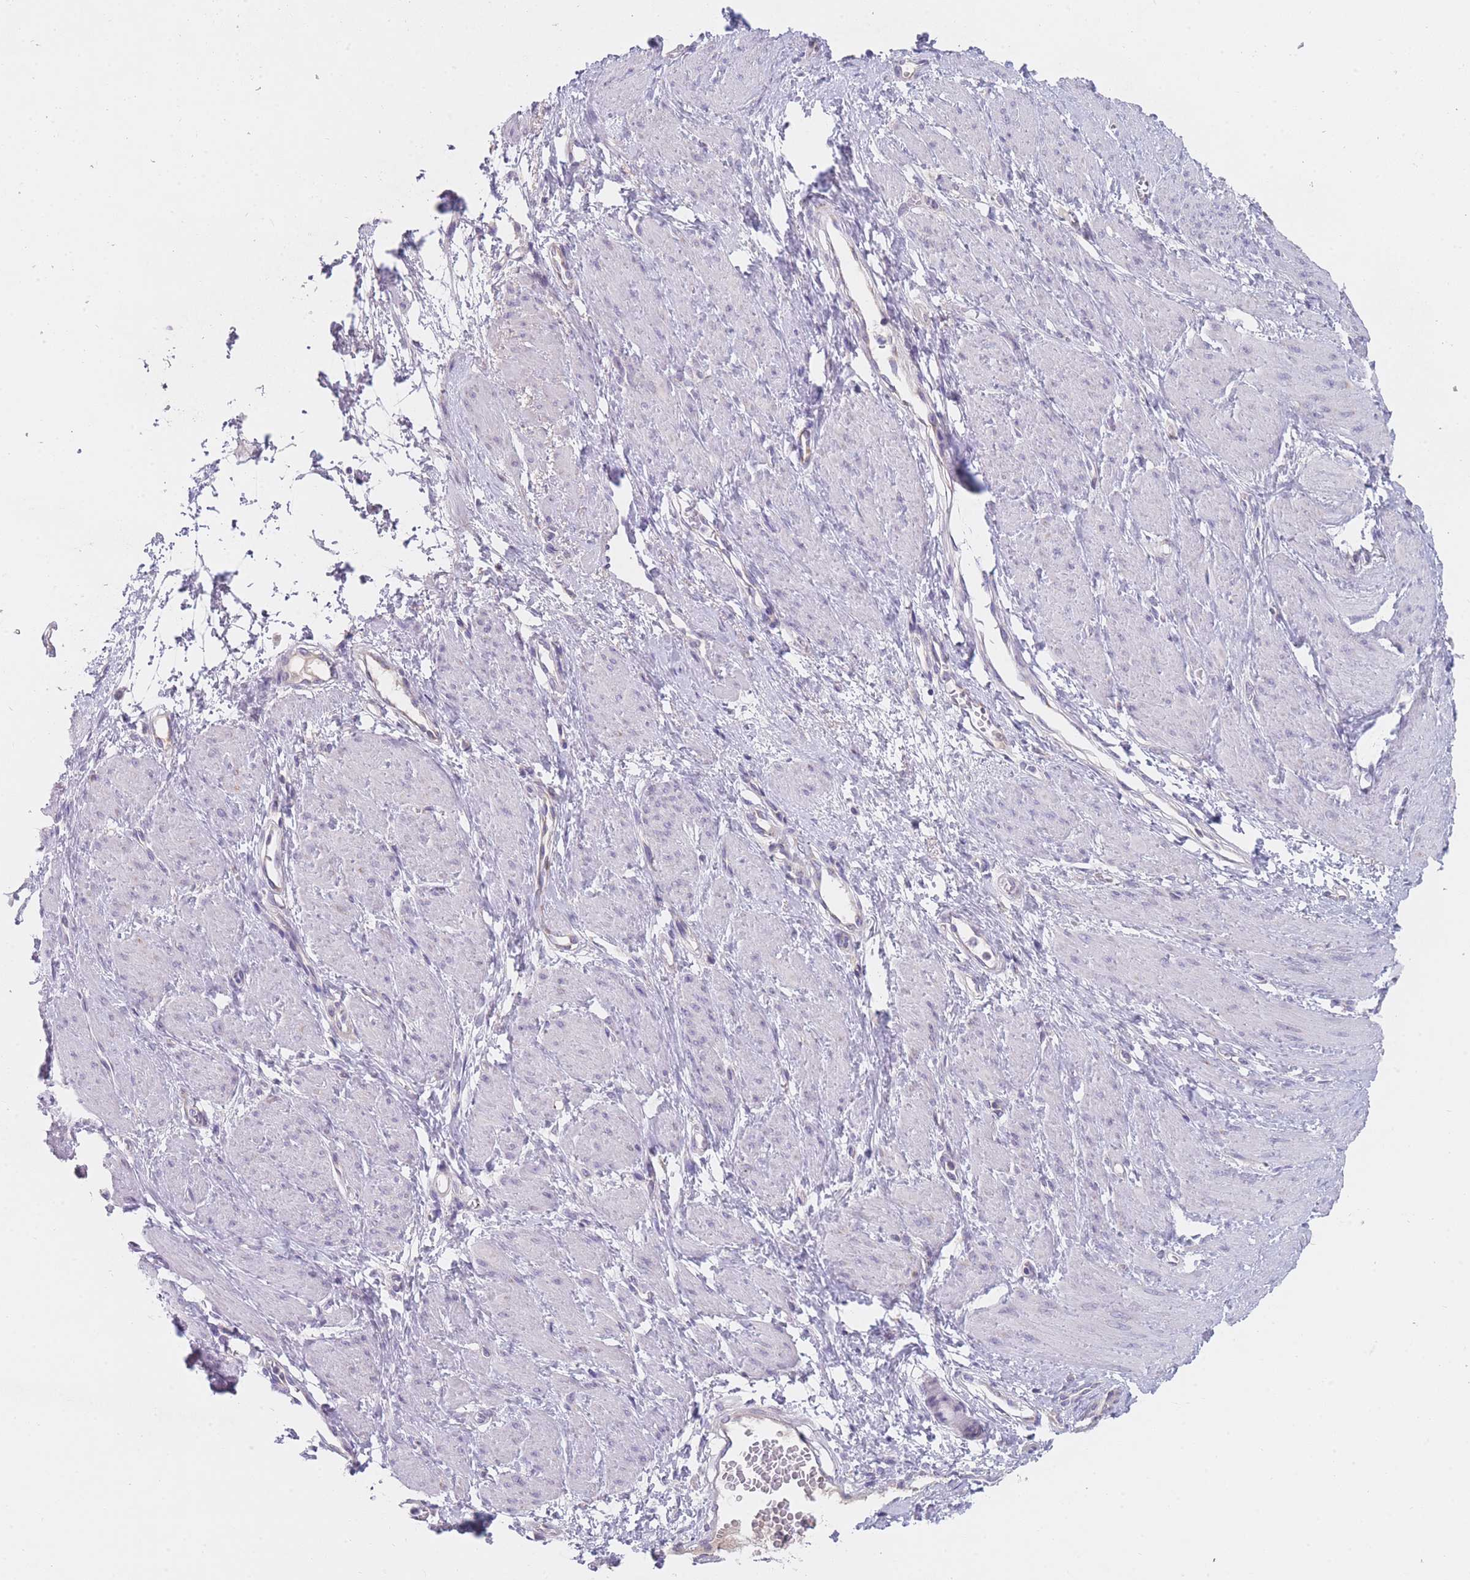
{"staining": {"intensity": "negative", "quantity": "none", "location": "none"}, "tissue": "smooth muscle", "cell_type": "Smooth muscle cells", "image_type": "normal", "snomed": [{"axis": "morphology", "description": "Normal tissue, NOS"}, {"axis": "topography", "description": "Smooth muscle"}, {"axis": "topography", "description": "Uterus"}], "caption": "High power microscopy photomicrograph of an immunohistochemistry (IHC) micrograph of normal smooth muscle, revealing no significant staining in smooth muscle cells. (Brightfield microscopy of DAB (3,3'-diaminobenzidine) immunohistochemistry at high magnification).", "gene": "MRPS14", "patient": {"sex": "female", "age": 39}}